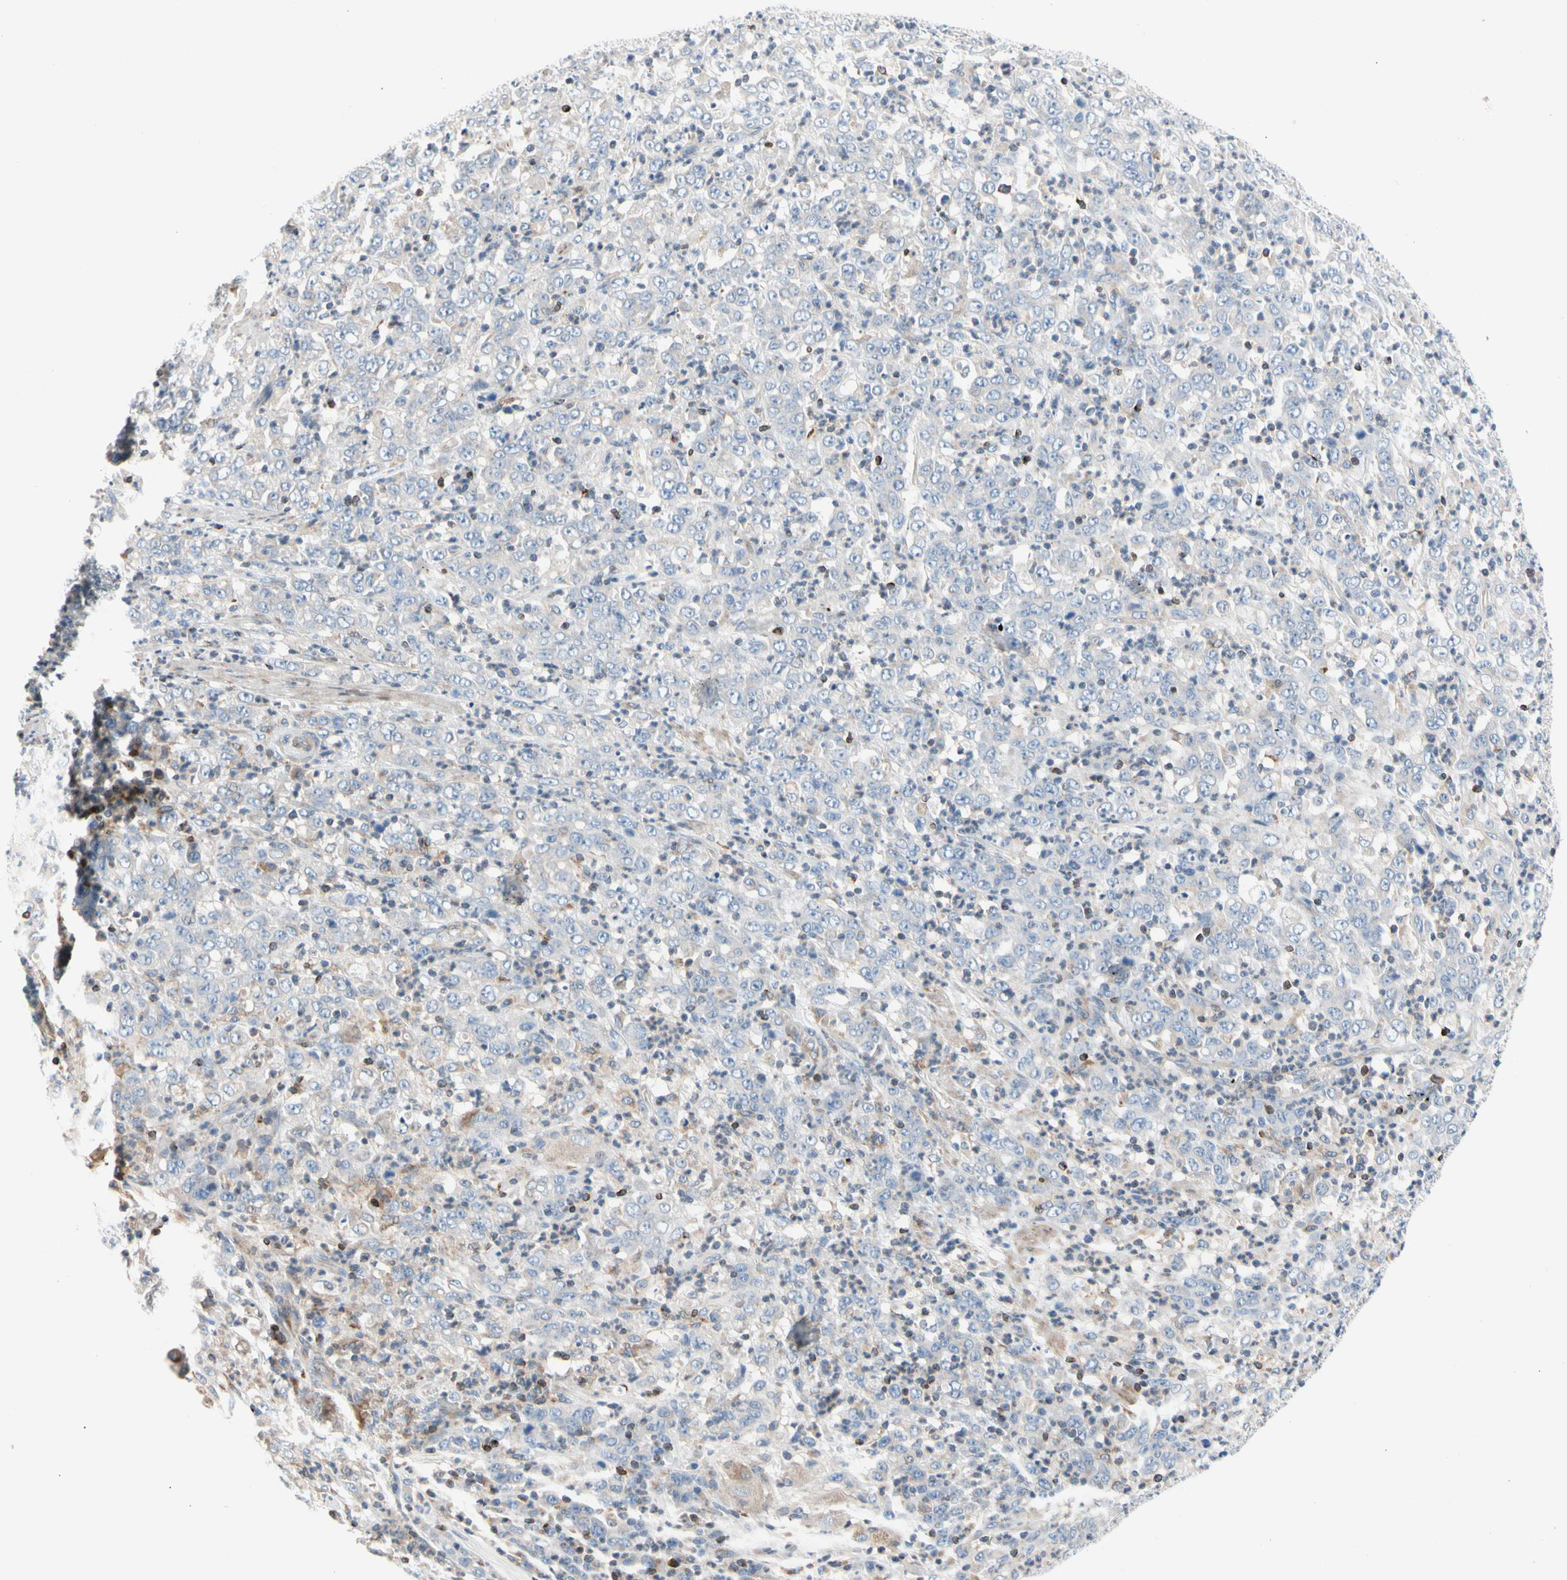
{"staining": {"intensity": "negative", "quantity": "none", "location": "none"}, "tissue": "stomach cancer", "cell_type": "Tumor cells", "image_type": "cancer", "snomed": [{"axis": "morphology", "description": "Adenocarcinoma, NOS"}, {"axis": "topography", "description": "Stomach, lower"}], "caption": "The image reveals no staining of tumor cells in stomach adenocarcinoma. (DAB (3,3'-diaminobenzidine) IHC with hematoxylin counter stain).", "gene": "MAP3K3", "patient": {"sex": "female", "age": 71}}